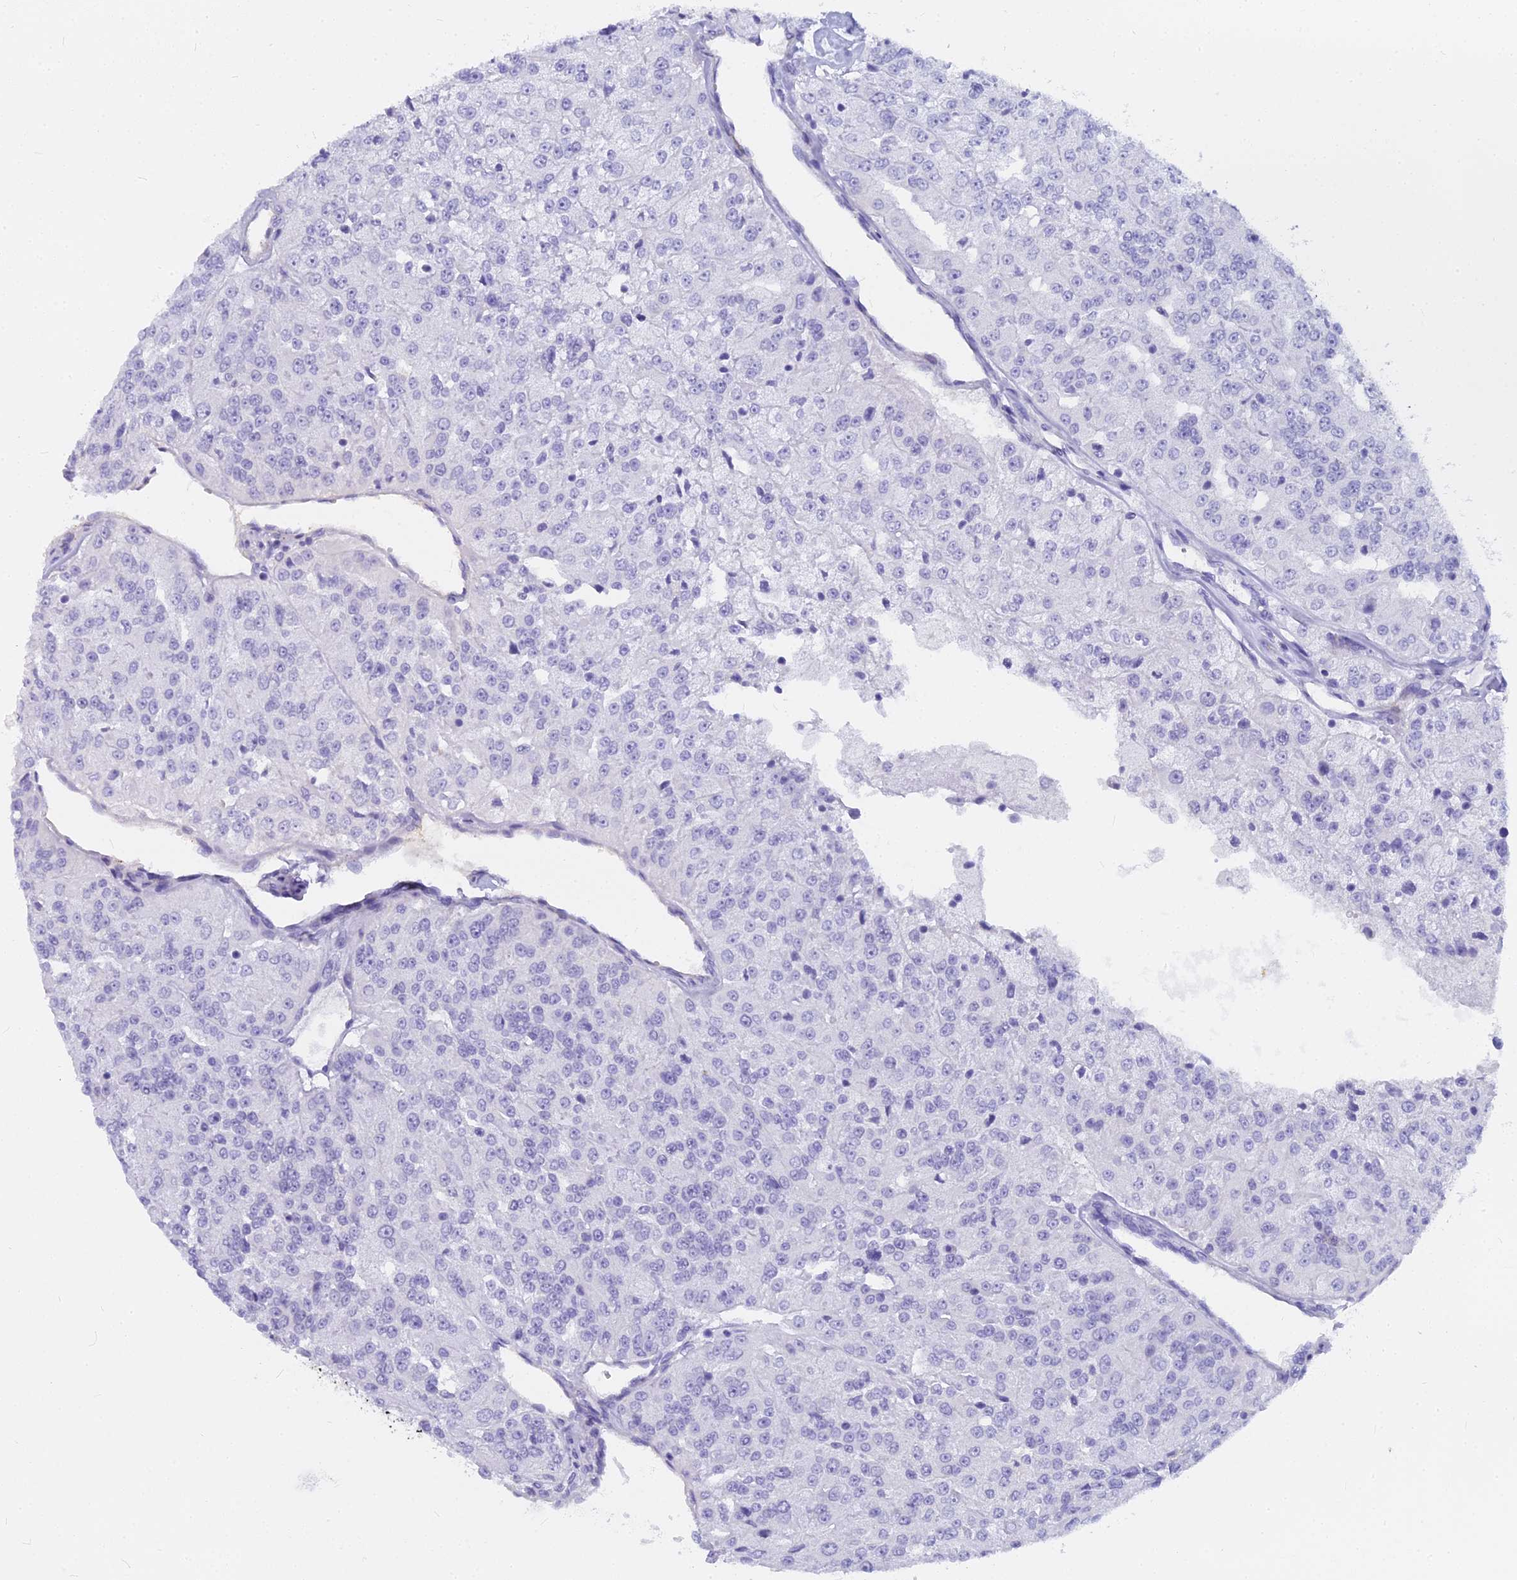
{"staining": {"intensity": "negative", "quantity": "none", "location": "none"}, "tissue": "renal cancer", "cell_type": "Tumor cells", "image_type": "cancer", "snomed": [{"axis": "morphology", "description": "Adenocarcinoma, NOS"}, {"axis": "topography", "description": "Kidney"}], "caption": "High magnification brightfield microscopy of renal cancer (adenocarcinoma) stained with DAB (brown) and counterstained with hematoxylin (blue): tumor cells show no significant expression. (DAB (3,3'-diaminobenzidine) immunohistochemistry (IHC), high magnification).", "gene": "EVI2A", "patient": {"sex": "female", "age": 63}}